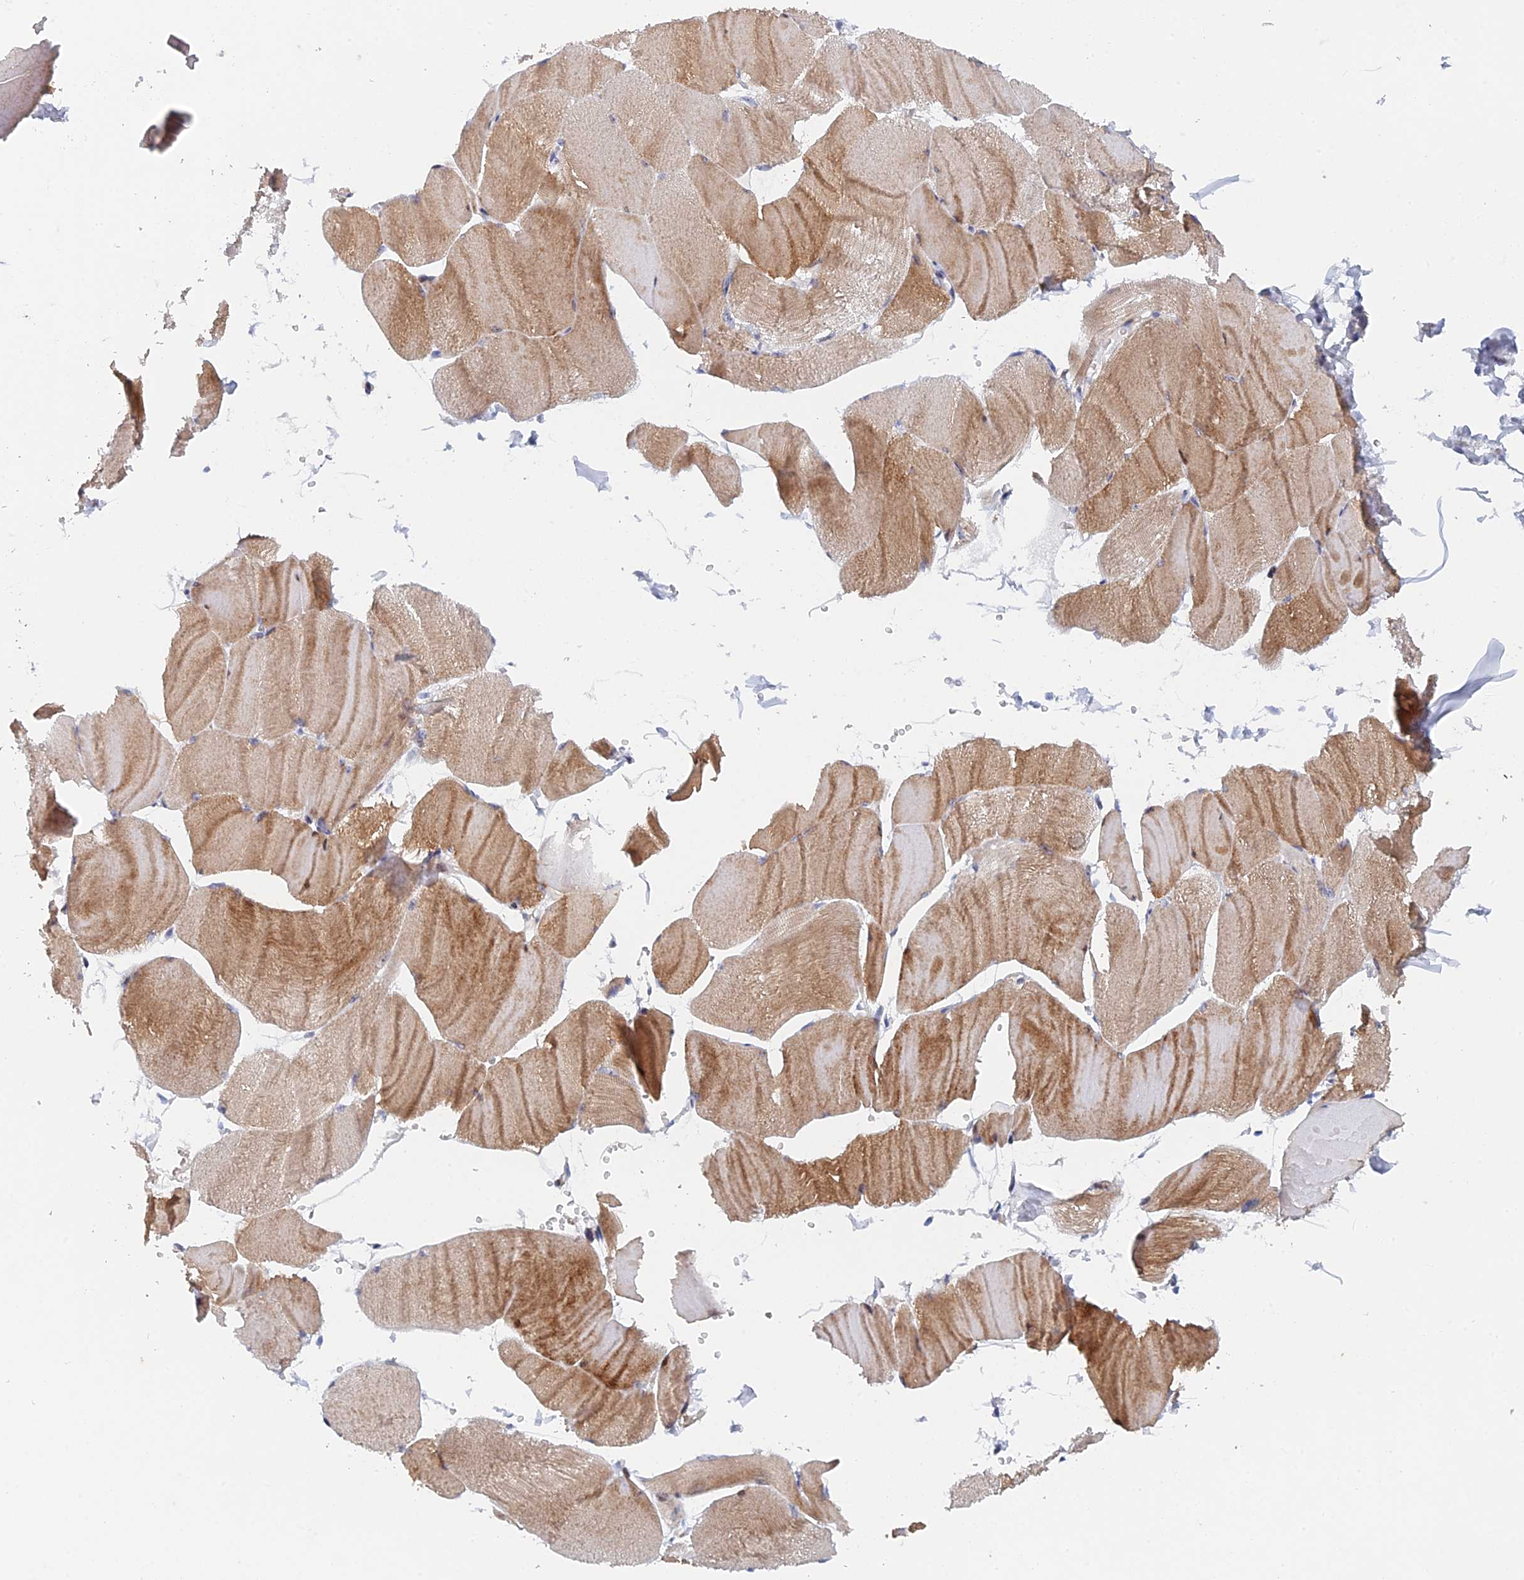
{"staining": {"intensity": "moderate", "quantity": ">75%", "location": "cytoplasmic/membranous"}, "tissue": "skeletal muscle", "cell_type": "Myocytes", "image_type": "normal", "snomed": [{"axis": "morphology", "description": "Normal tissue, NOS"}, {"axis": "morphology", "description": "Basal cell carcinoma"}, {"axis": "topography", "description": "Skeletal muscle"}], "caption": "A brown stain labels moderate cytoplasmic/membranous positivity of a protein in myocytes of unremarkable skeletal muscle. (DAB IHC, brown staining for protein, blue staining for nuclei).", "gene": "DRGX", "patient": {"sex": "female", "age": 64}}